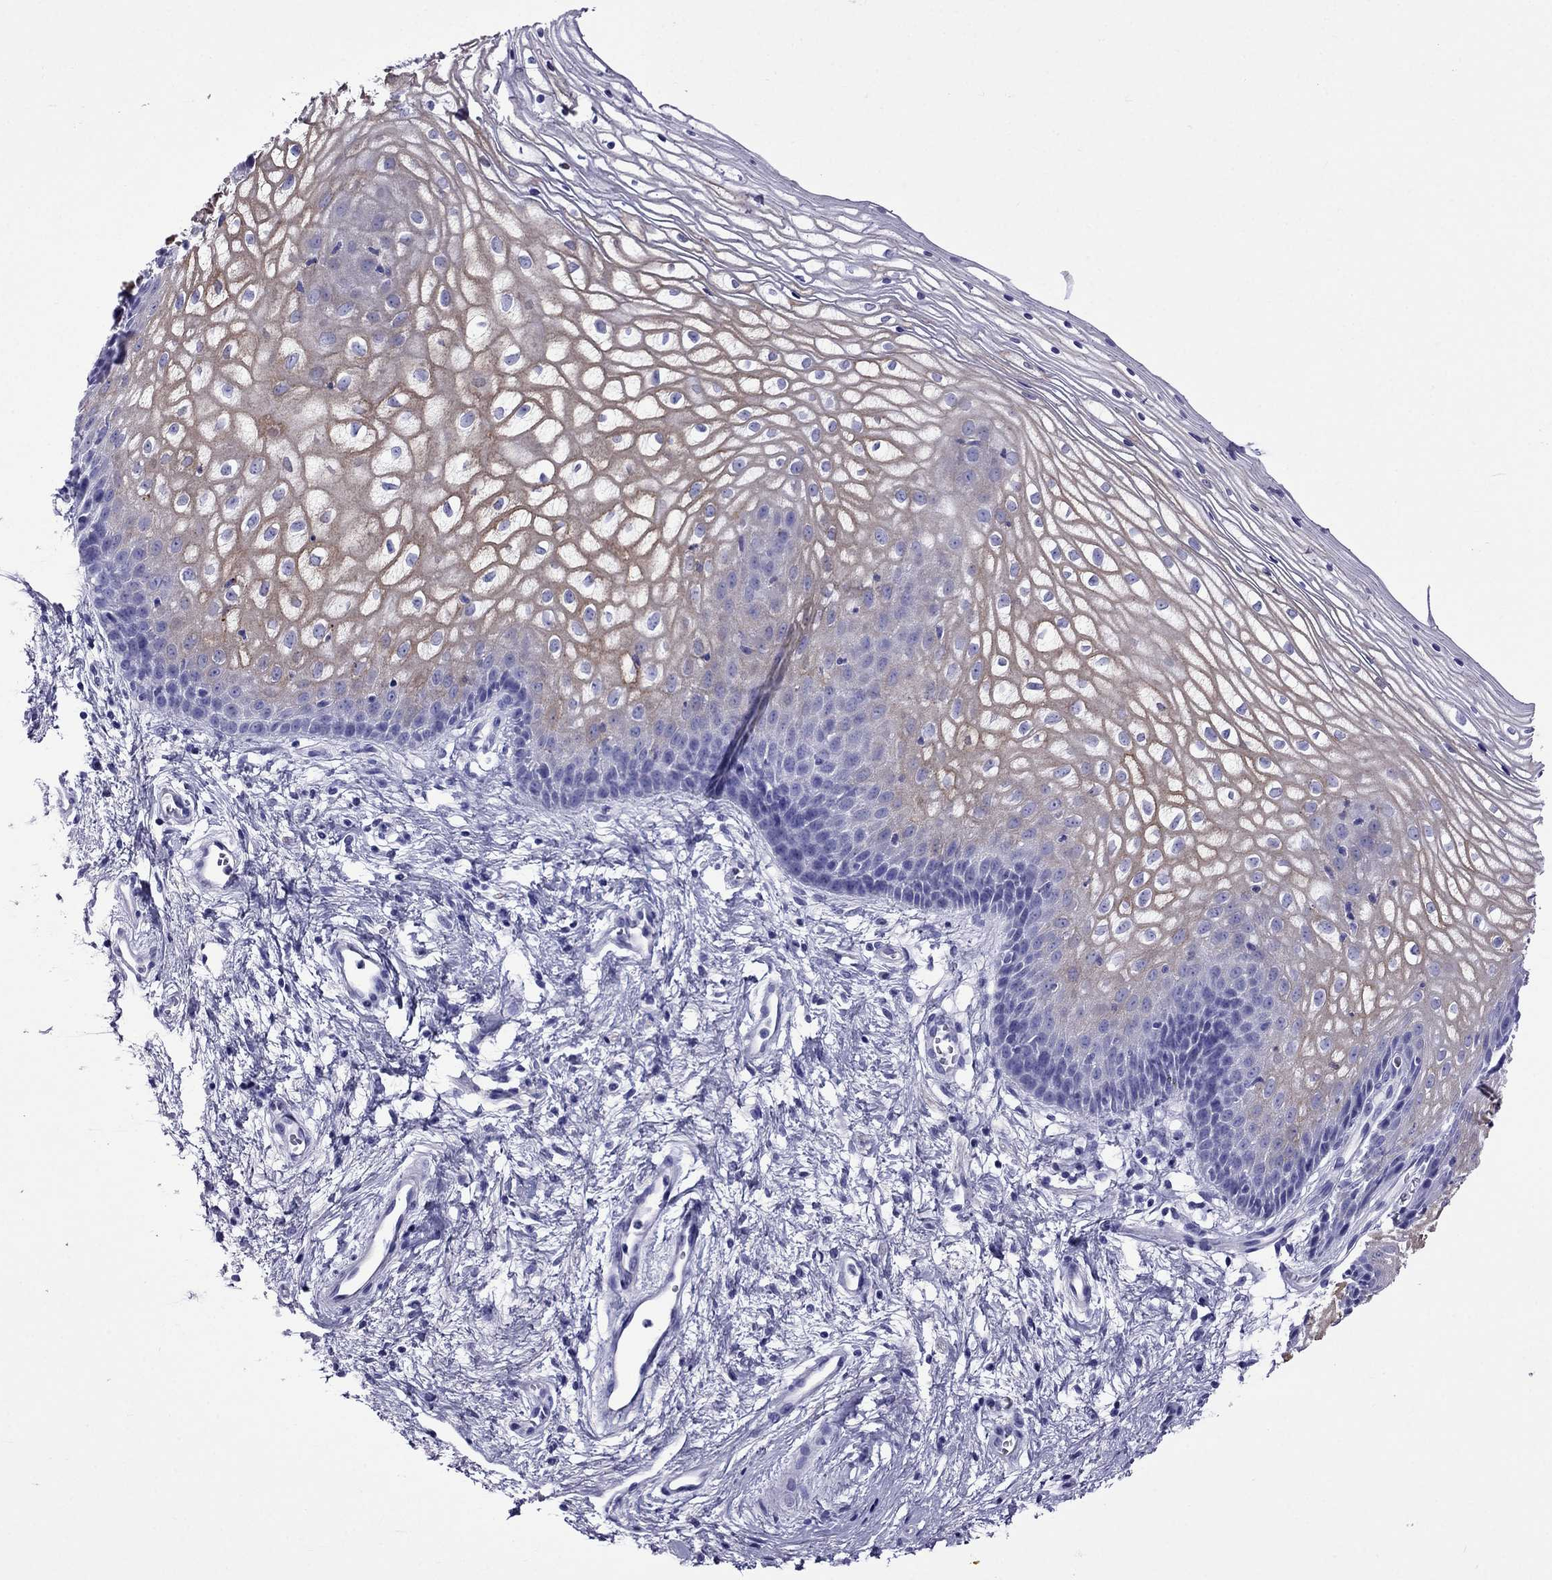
{"staining": {"intensity": "moderate", "quantity": "25%-75%", "location": "cytoplasmic/membranous"}, "tissue": "vagina", "cell_type": "Squamous epithelial cells", "image_type": "normal", "snomed": [{"axis": "morphology", "description": "Normal tissue, NOS"}, {"axis": "topography", "description": "Vagina"}], "caption": "Immunohistochemistry (IHC) staining of benign vagina, which demonstrates medium levels of moderate cytoplasmic/membranous staining in about 25%-75% of squamous epithelial cells indicating moderate cytoplasmic/membranous protein staining. The staining was performed using DAB (brown) for protein detection and nuclei were counterstained in hematoxylin (blue).", "gene": "CRYBA1", "patient": {"sex": "female", "age": 34}}